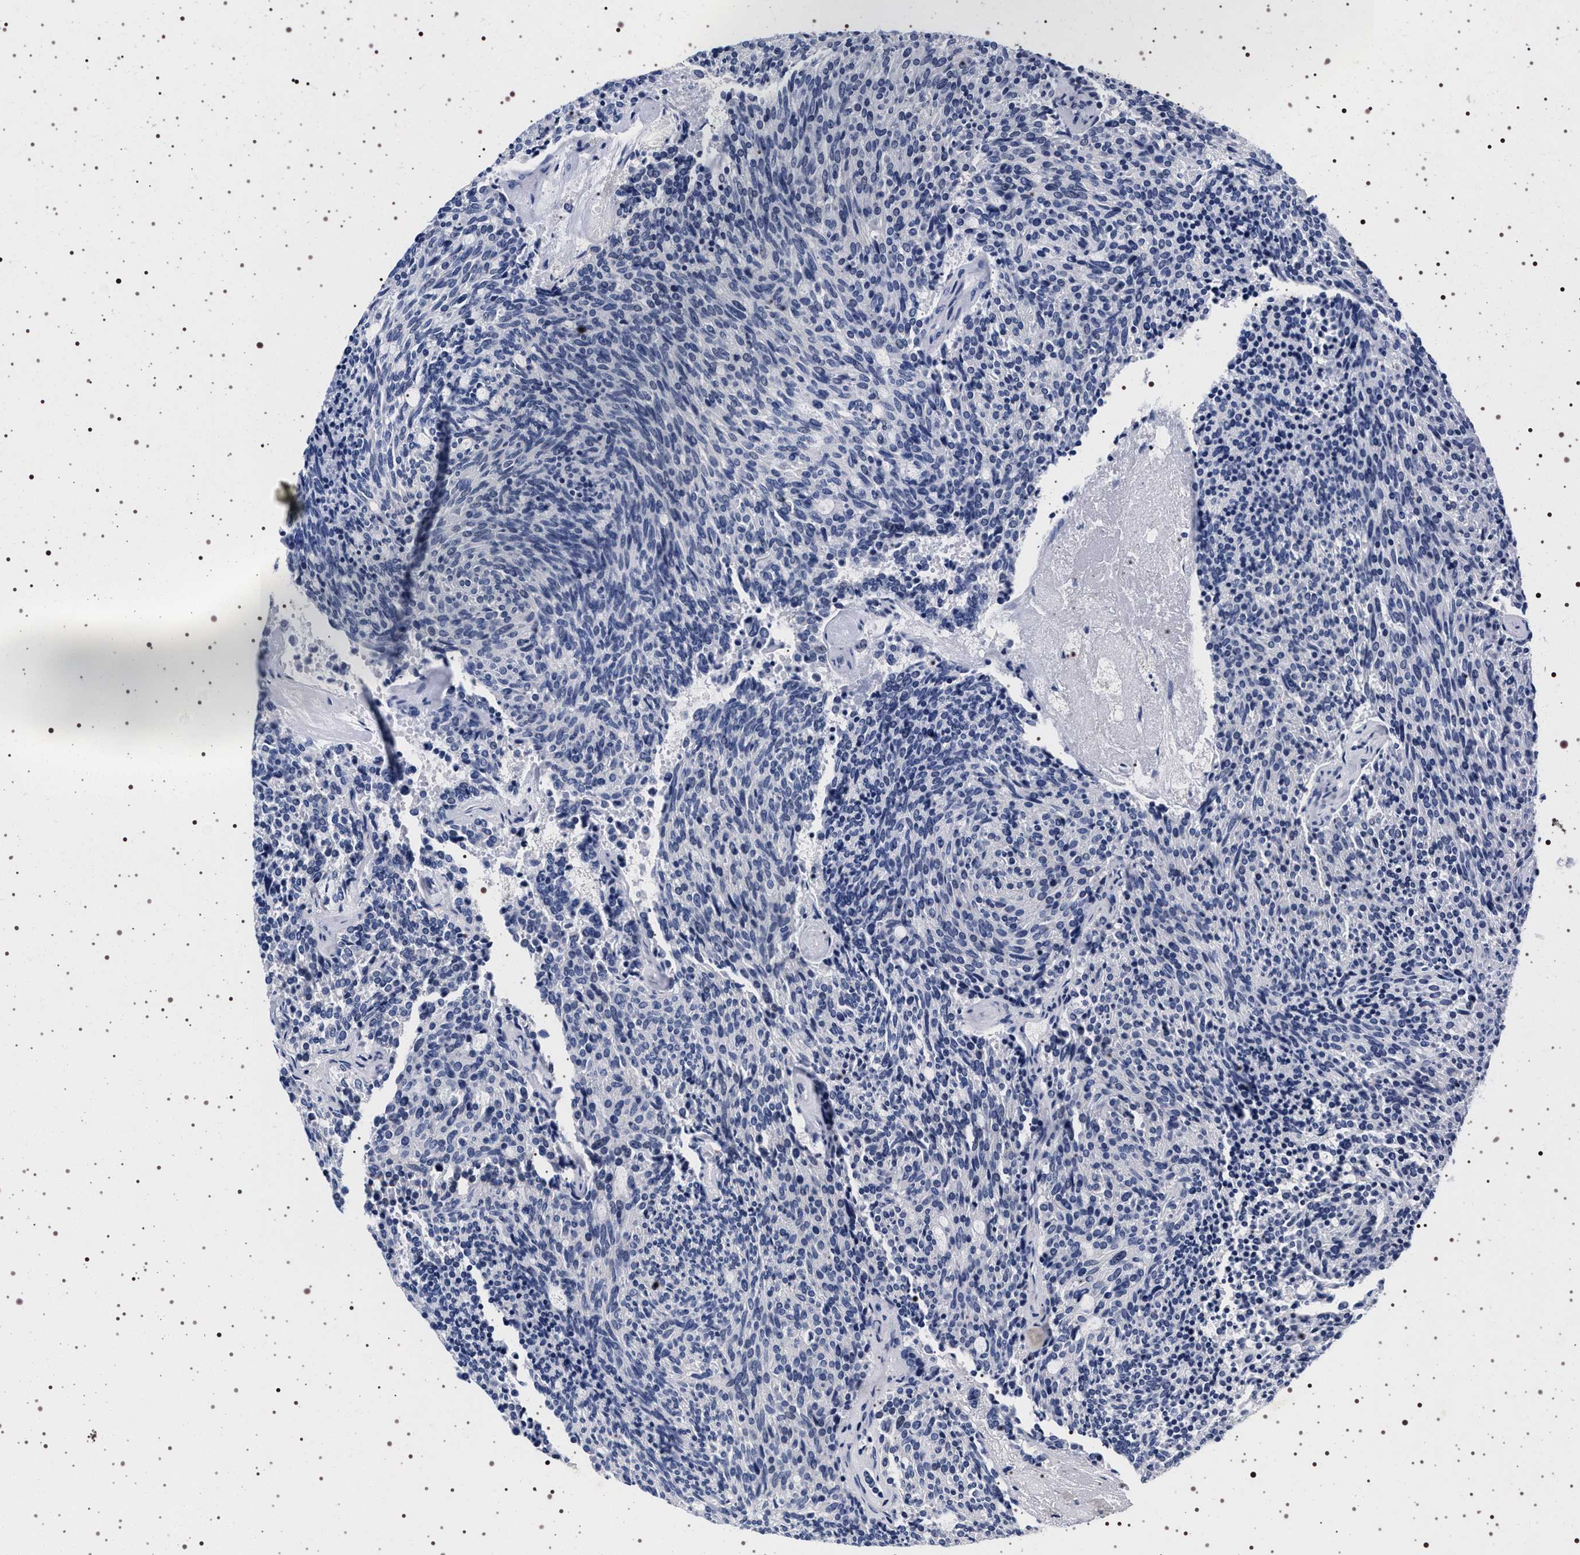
{"staining": {"intensity": "negative", "quantity": "none", "location": "none"}, "tissue": "carcinoid", "cell_type": "Tumor cells", "image_type": "cancer", "snomed": [{"axis": "morphology", "description": "Carcinoid, malignant, NOS"}, {"axis": "topography", "description": "Pancreas"}], "caption": "Histopathology image shows no protein staining in tumor cells of carcinoid (malignant) tissue.", "gene": "SYN1", "patient": {"sex": "female", "age": 54}}